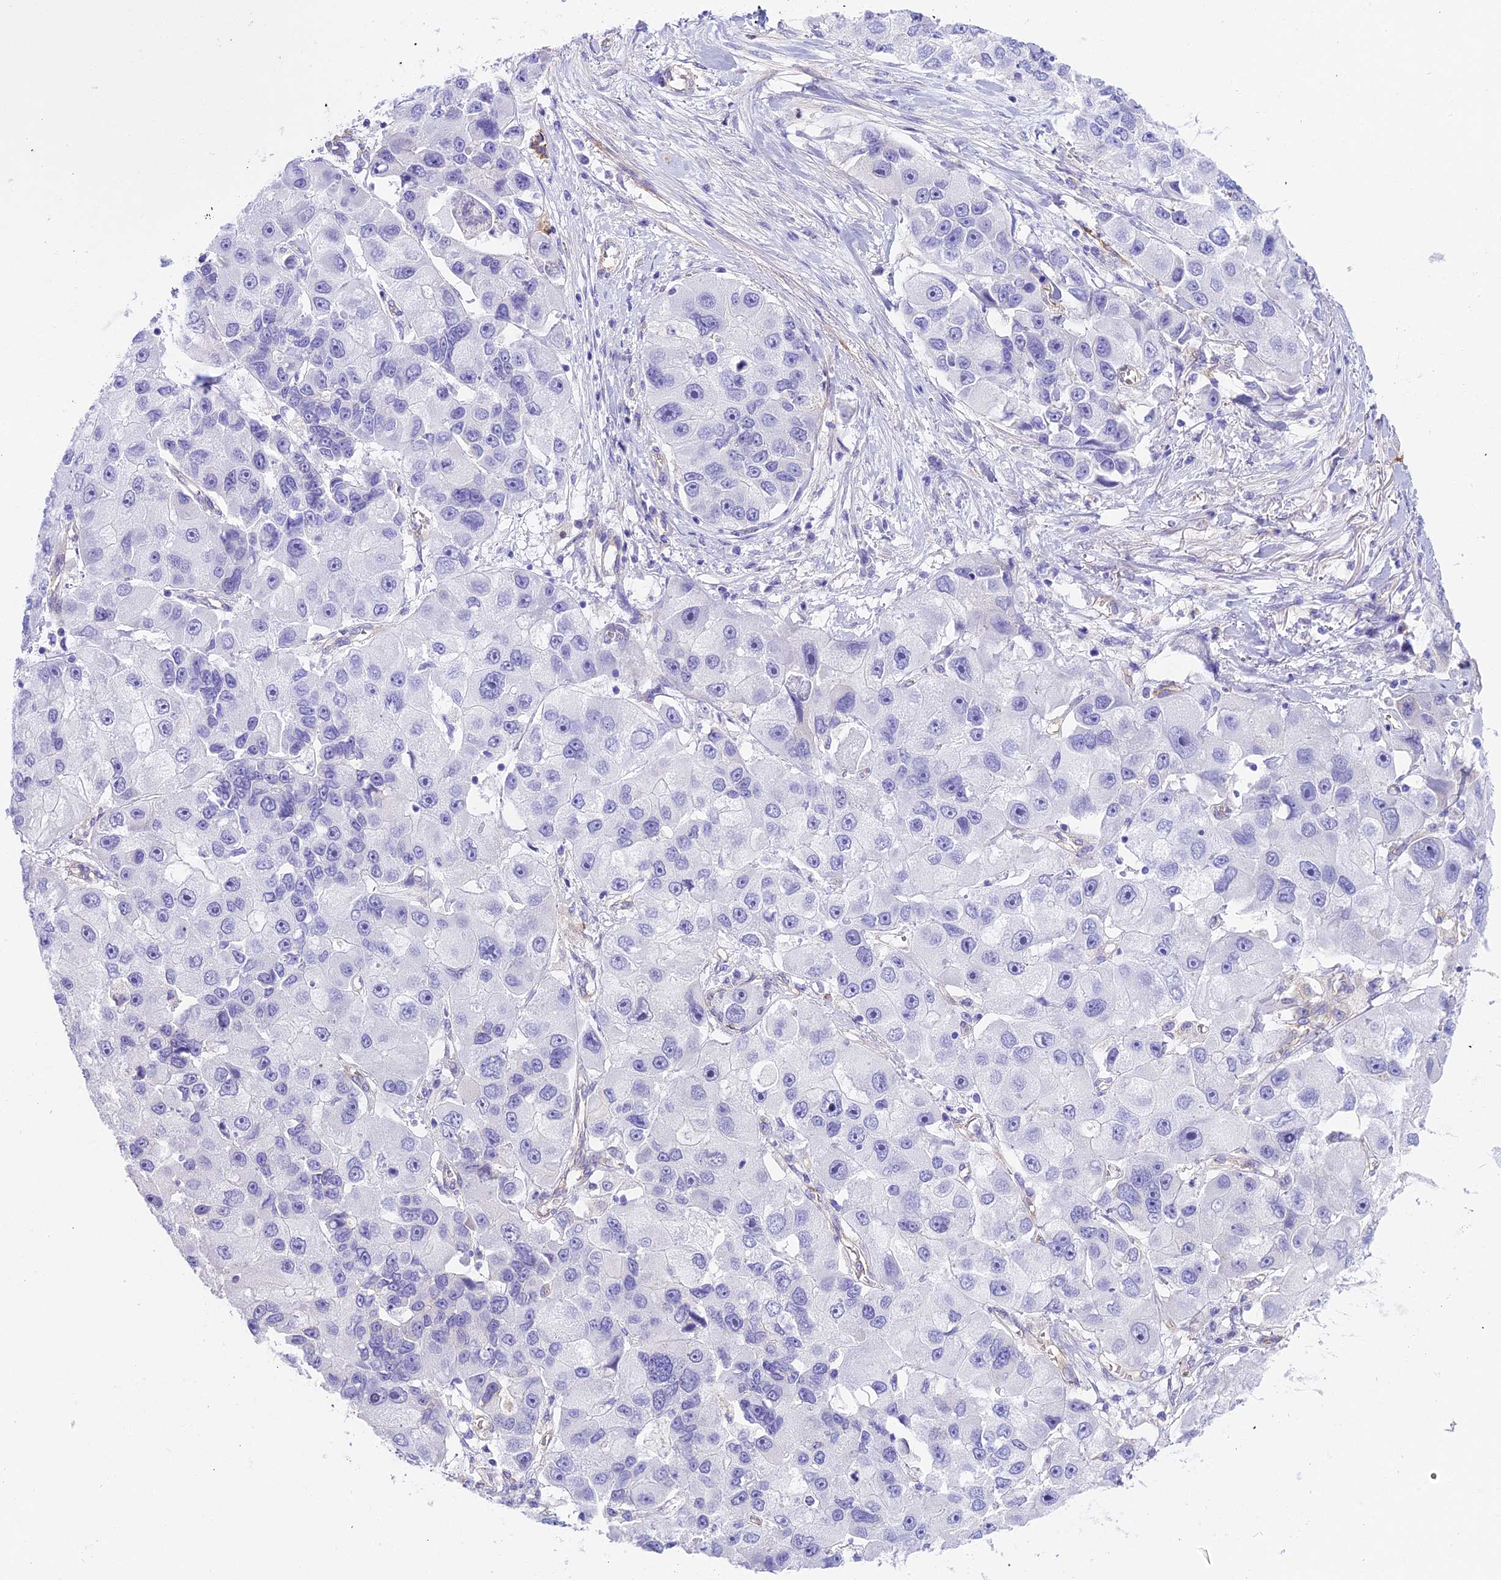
{"staining": {"intensity": "negative", "quantity": "none", "location": "none"}, "tissue": "lung cancer", "cell_type": "Tumor cells", "image_type": "cancer", "snomed": [{"axis": "morphology", "description": "Adenocarcinoma, NOS"}, {"axis": "topography", "description": "Lung"}], "caption": "Protein analysis of lung cancer (adenocarcinoma) exhibits no significant expression in tumor cells.", "gene": "HOMER3", "patient": {"sex": "female", "age": 54}}